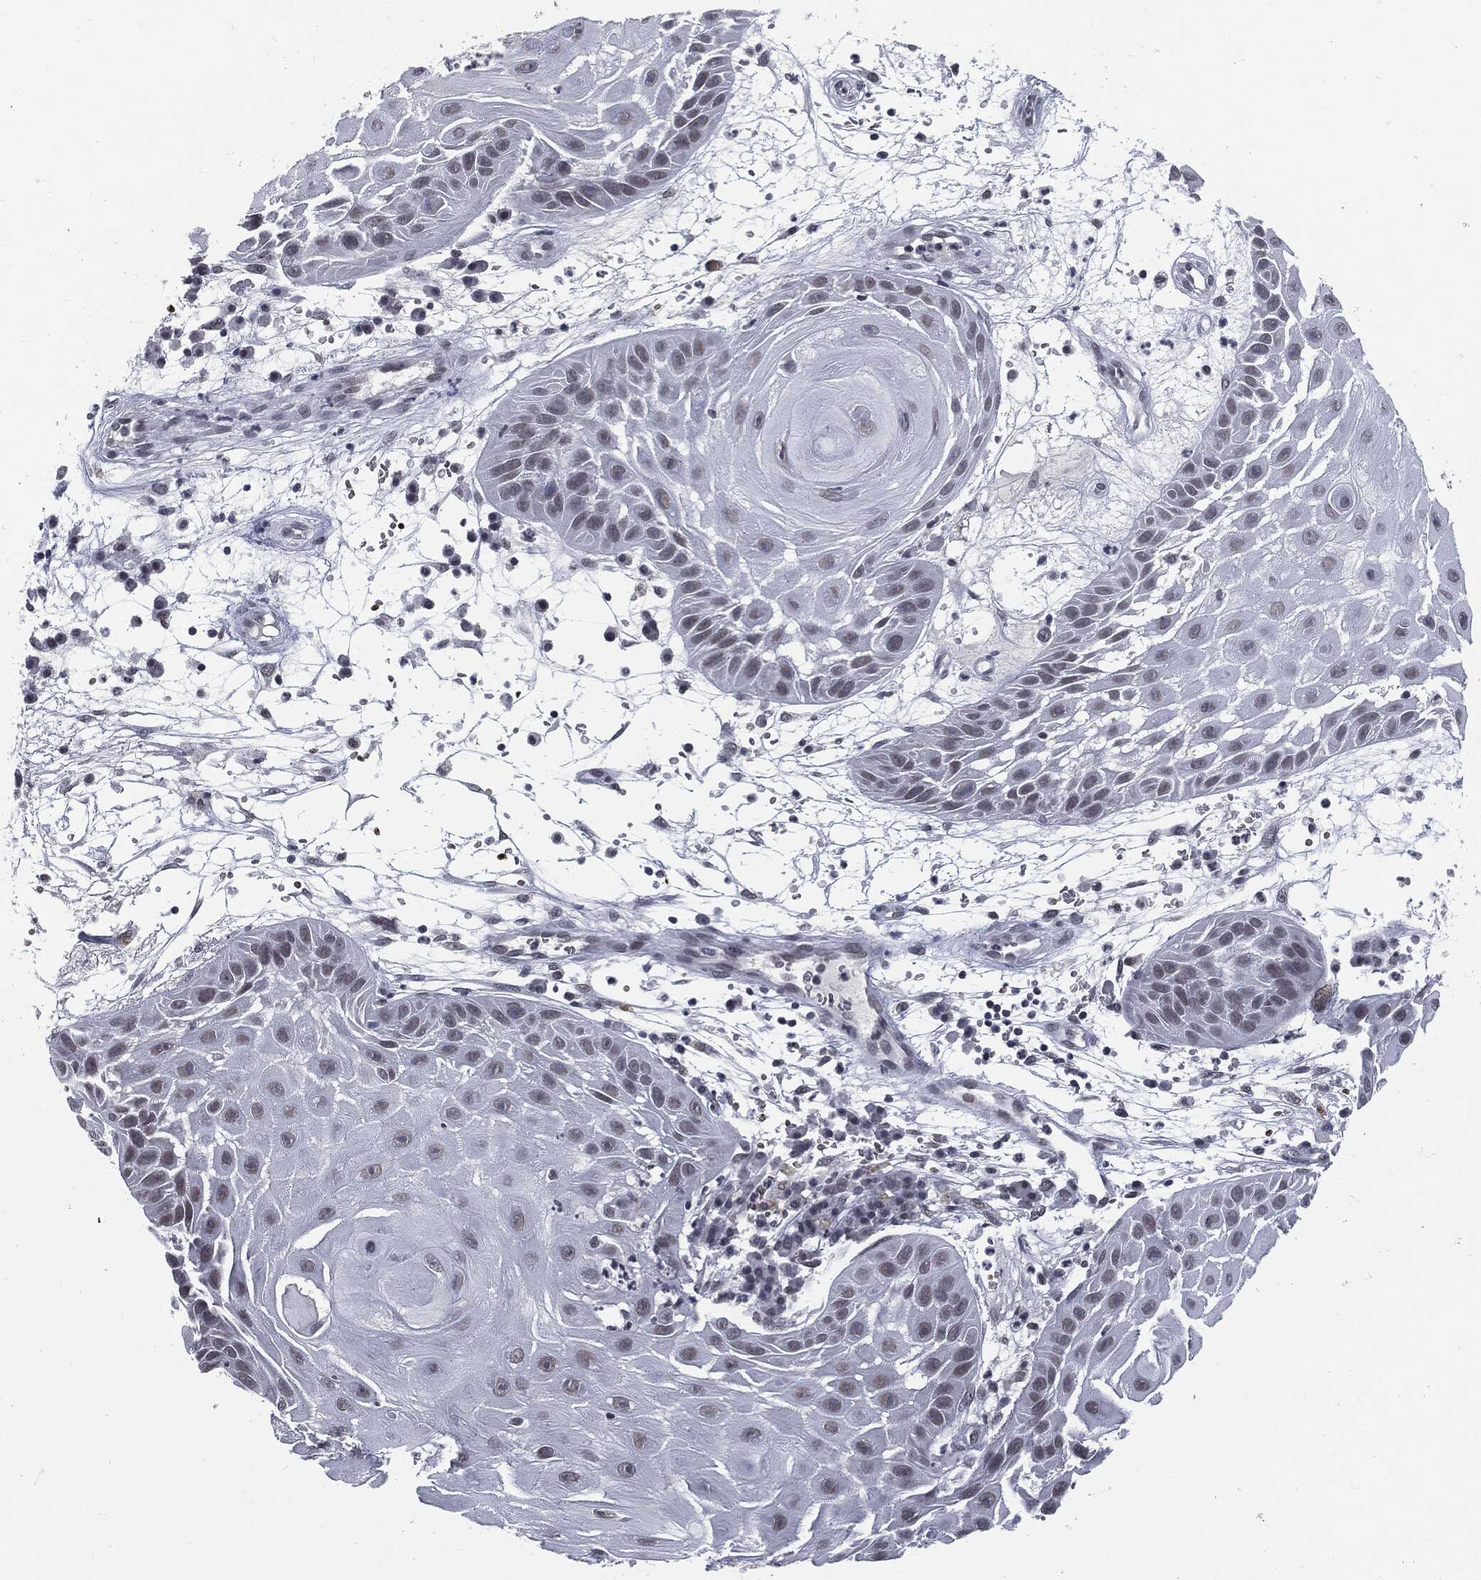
{"staining": {"intensity": "negative", "quantity": "none", "location": "none"}, "tissue": "skin cancer", "cell_type": "Tumor cells", "image_type": "cancer", "snomed": [{"axis": "morphology", "description": "Normal tissue, NOS"}, {"axis": "morphology", "description": "Squamous cell carcinoma, NOS"}, {"axis": "topography", "description": "Skin"}], "caption": "The micrograph shows no staining of tumor cells in skin squamous cell carcinoma.", "gene": "ANXA1", "patient": {"sex": "male", "age": 79}}